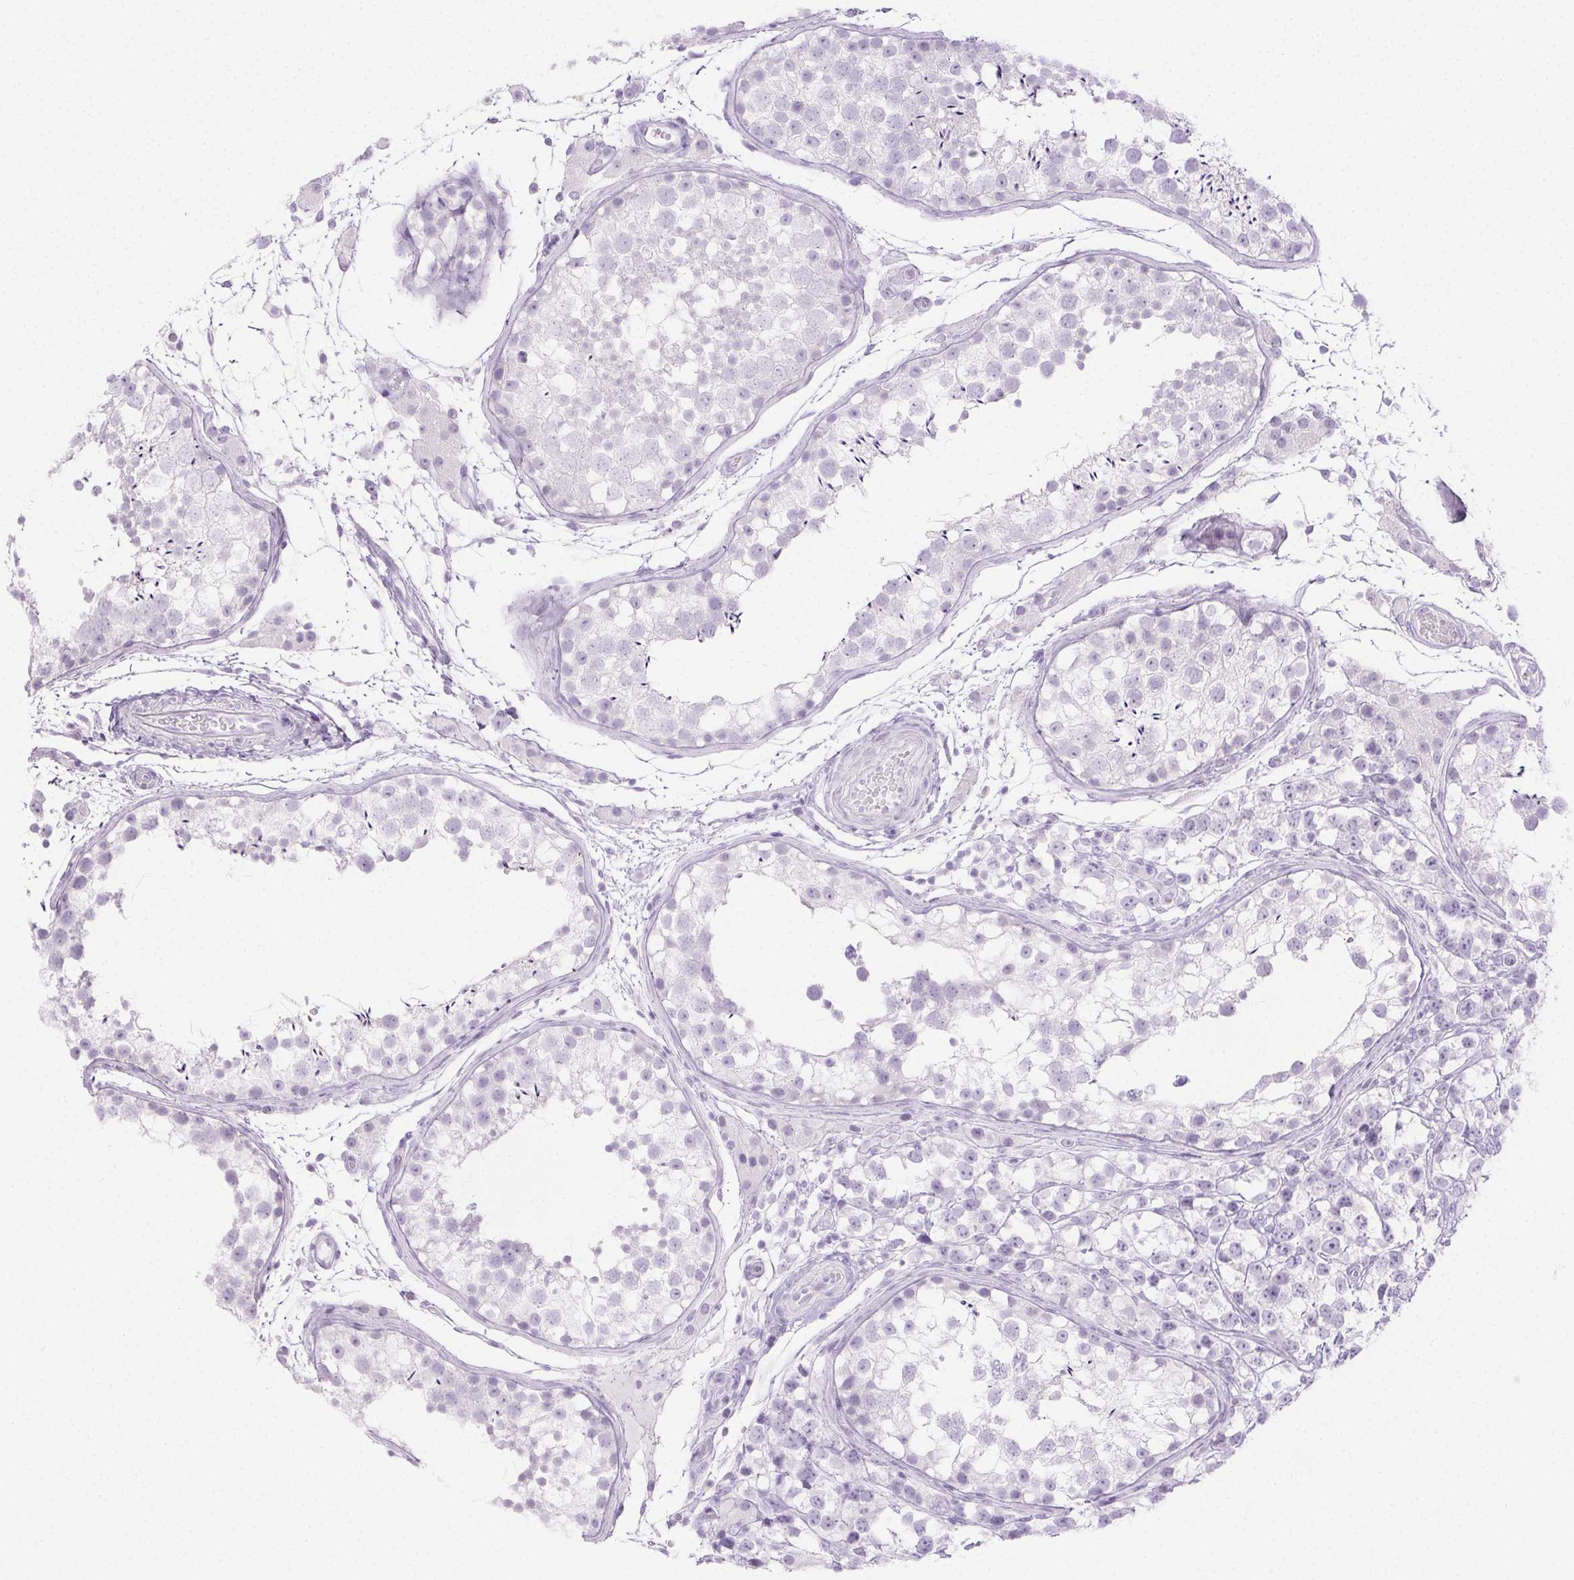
{"staining": {"intensity": "negative", "quantity": "none", "location": "none"}, "tissue": "testis", "cell_type": "Cells in seminiferous ducts", "image_type": "normal", "snomed": [{"axis": "morphology", "description": "Normal tissue, NOS"}, {"axis": "morphology", "description": "Seminoma, NOS"}, {"axis": "topography", "description": "Testis"}], "caption": "Immunohistochemistry image of unremarkable testis: human testis stained with DAB exhibits no significant protein expression in cells in seminiferous ducts. (DAB (3,3'-diaminobenzidine) immunohistochemistry, high magnification).", "gene": "PI3", "patient": {"sex": "male", "age": 29}}